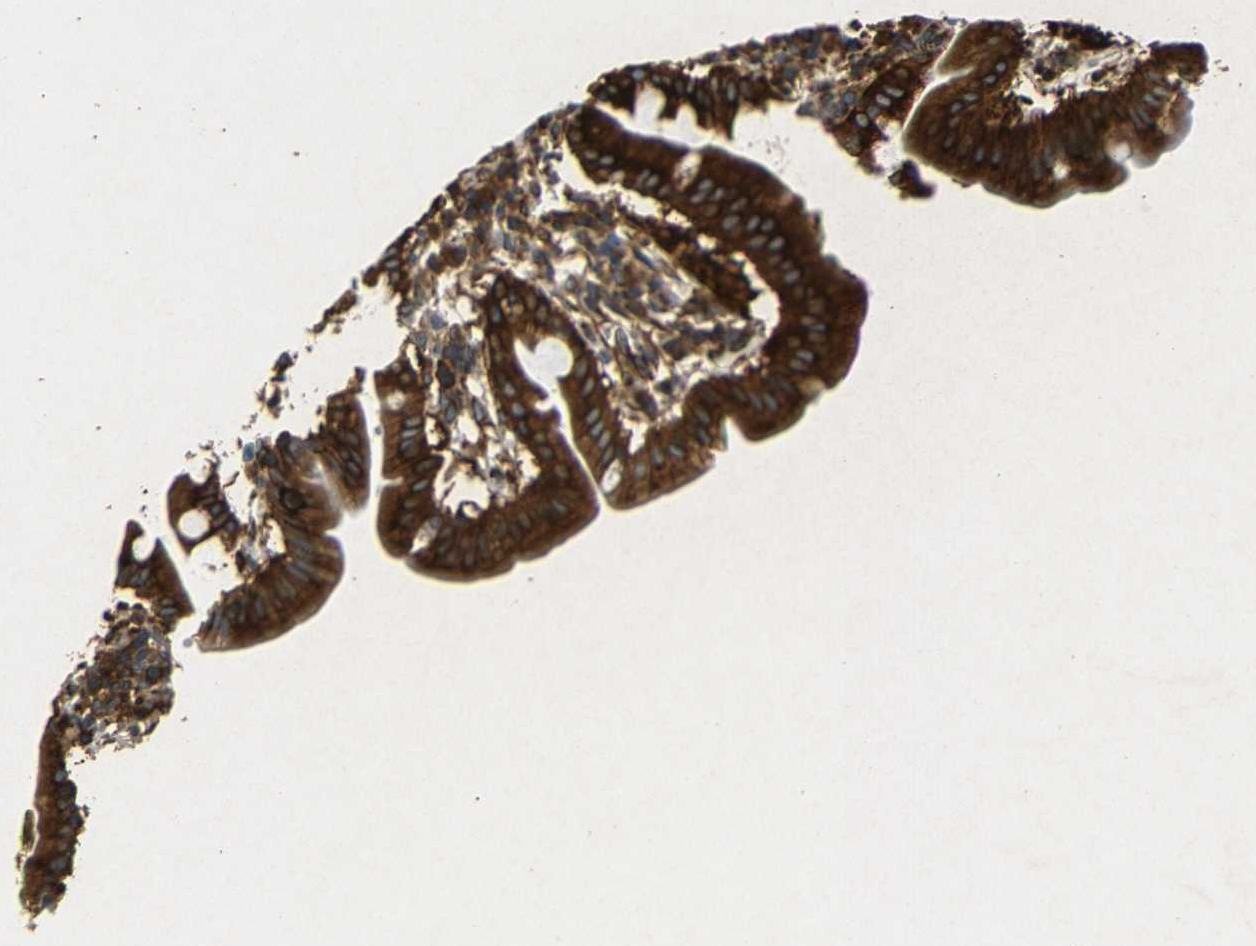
{"staining": {"intensity": "strong", "quantity": ">75%", "location": "cytoplasmic/membranous"}, "tissue": "duodenum", "cell_type": "Glandular cells", "image_type": "normal", "snomed": [{"axis": "morphology", "description": "Normal tissue, NOS"}, {"axis": "topography", "description": "Duodenum"}], "caption": "The micrograph exhibits immunohistochemical staining of normal duodenum. There is strong cytoplasmic/membranous positivity is identified in approximately >75% of glandular cells.", "gene": "BTF3", "patient": {"sex": "male", "age": 50}}